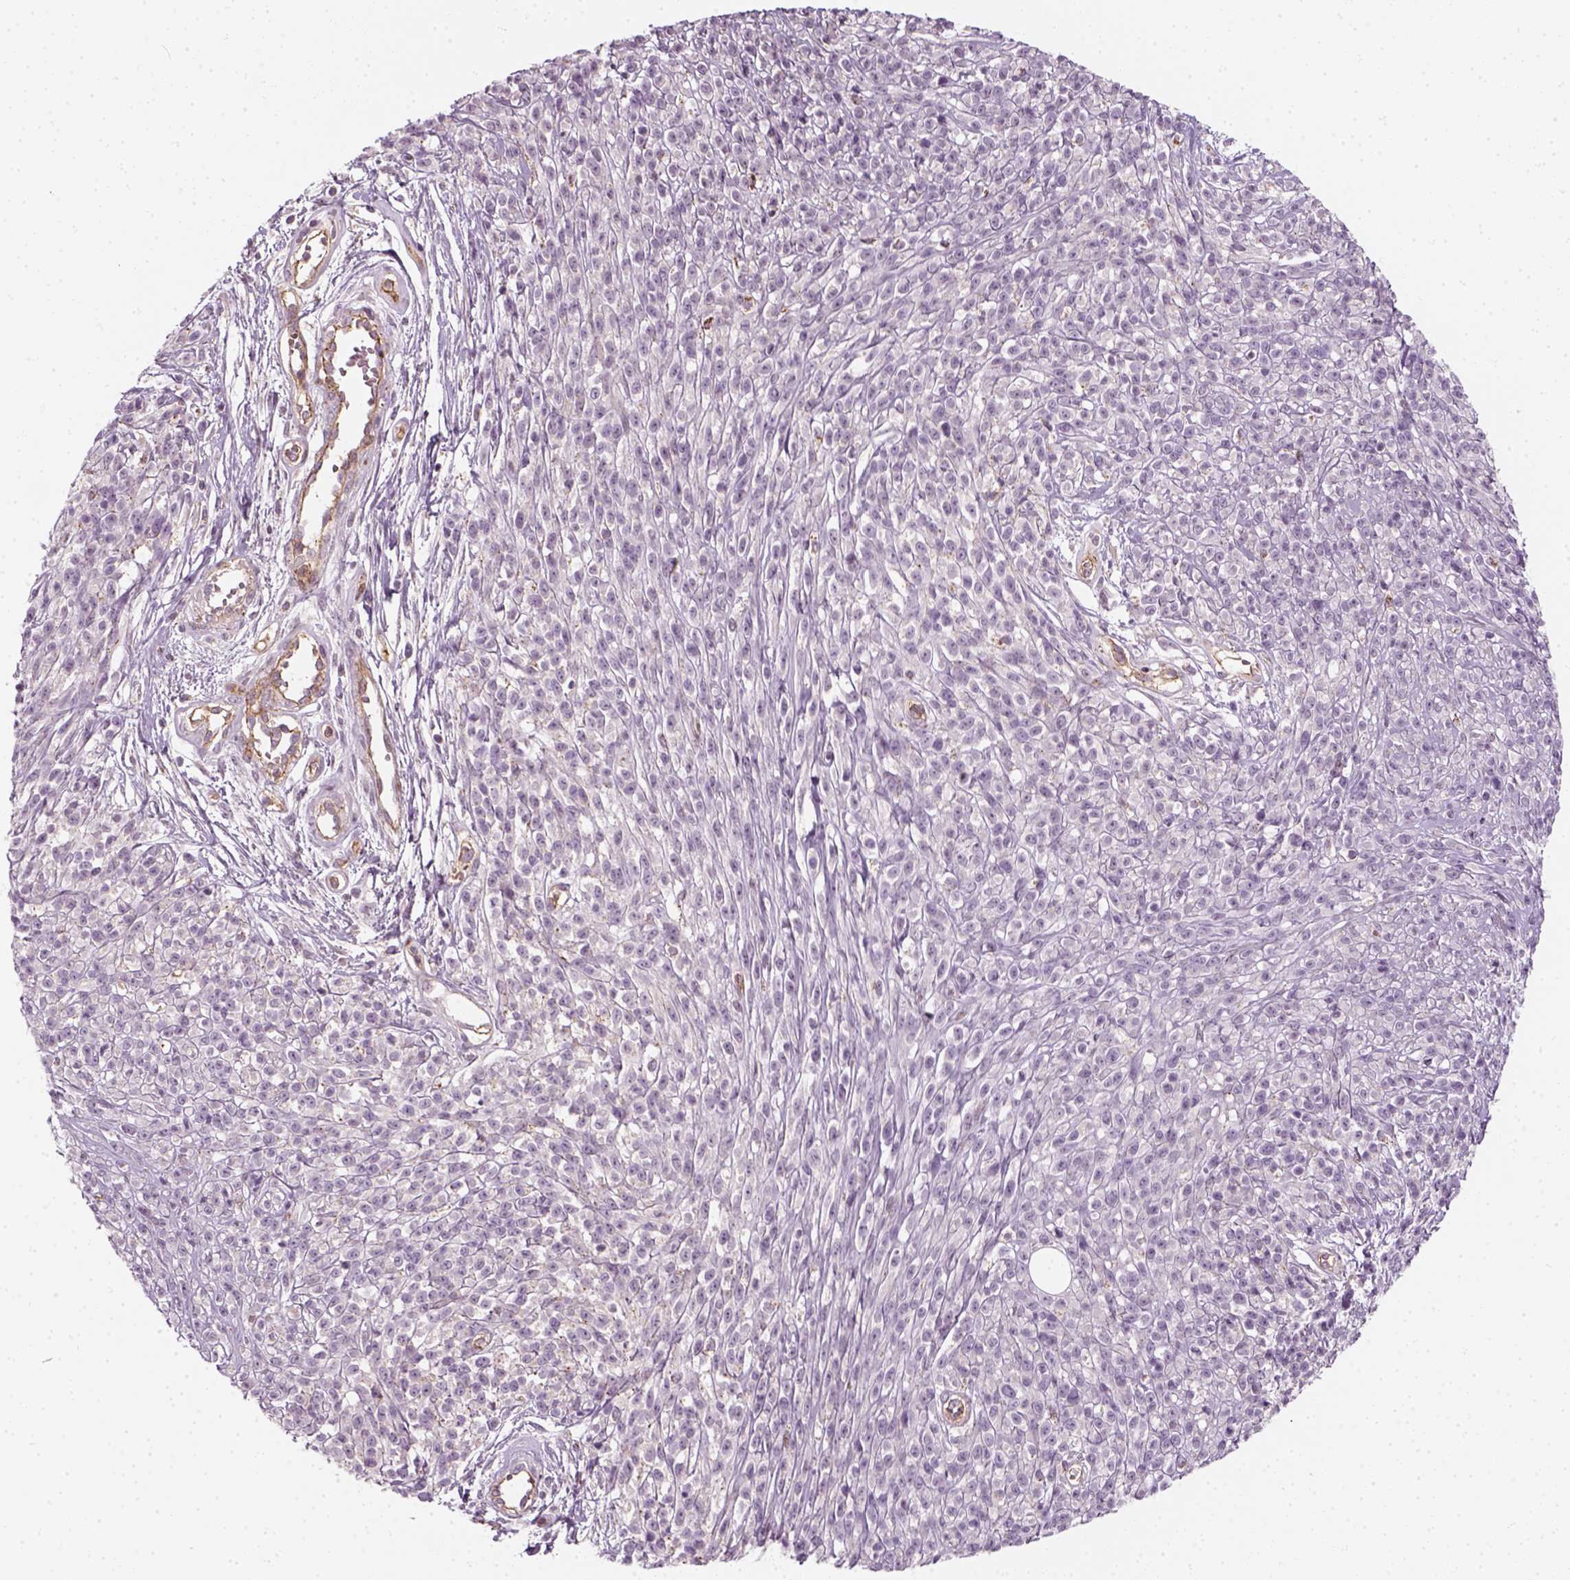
{"staining": {"intensity": "negative", "quantity": "none", "location": "none"}, "tissue": "melanoma", "cell_type": "Tumor cells", "image_type": "cancer", "snomed": [{"axis": "morphology", "description": "Malignant melanoma, NOS"}, {"axis": "topography", "description": "Skin"}, {"axis": "topography", "description": "Skin of trunk"}], "caption": "This image is of melanoma stained with IHC to label a protein in brown with the nuclei are counter-stained blue. There is no expression in tumor cells.", "gene": "DNASE1L1", "patient": {"sex": "male", "age": 74}}